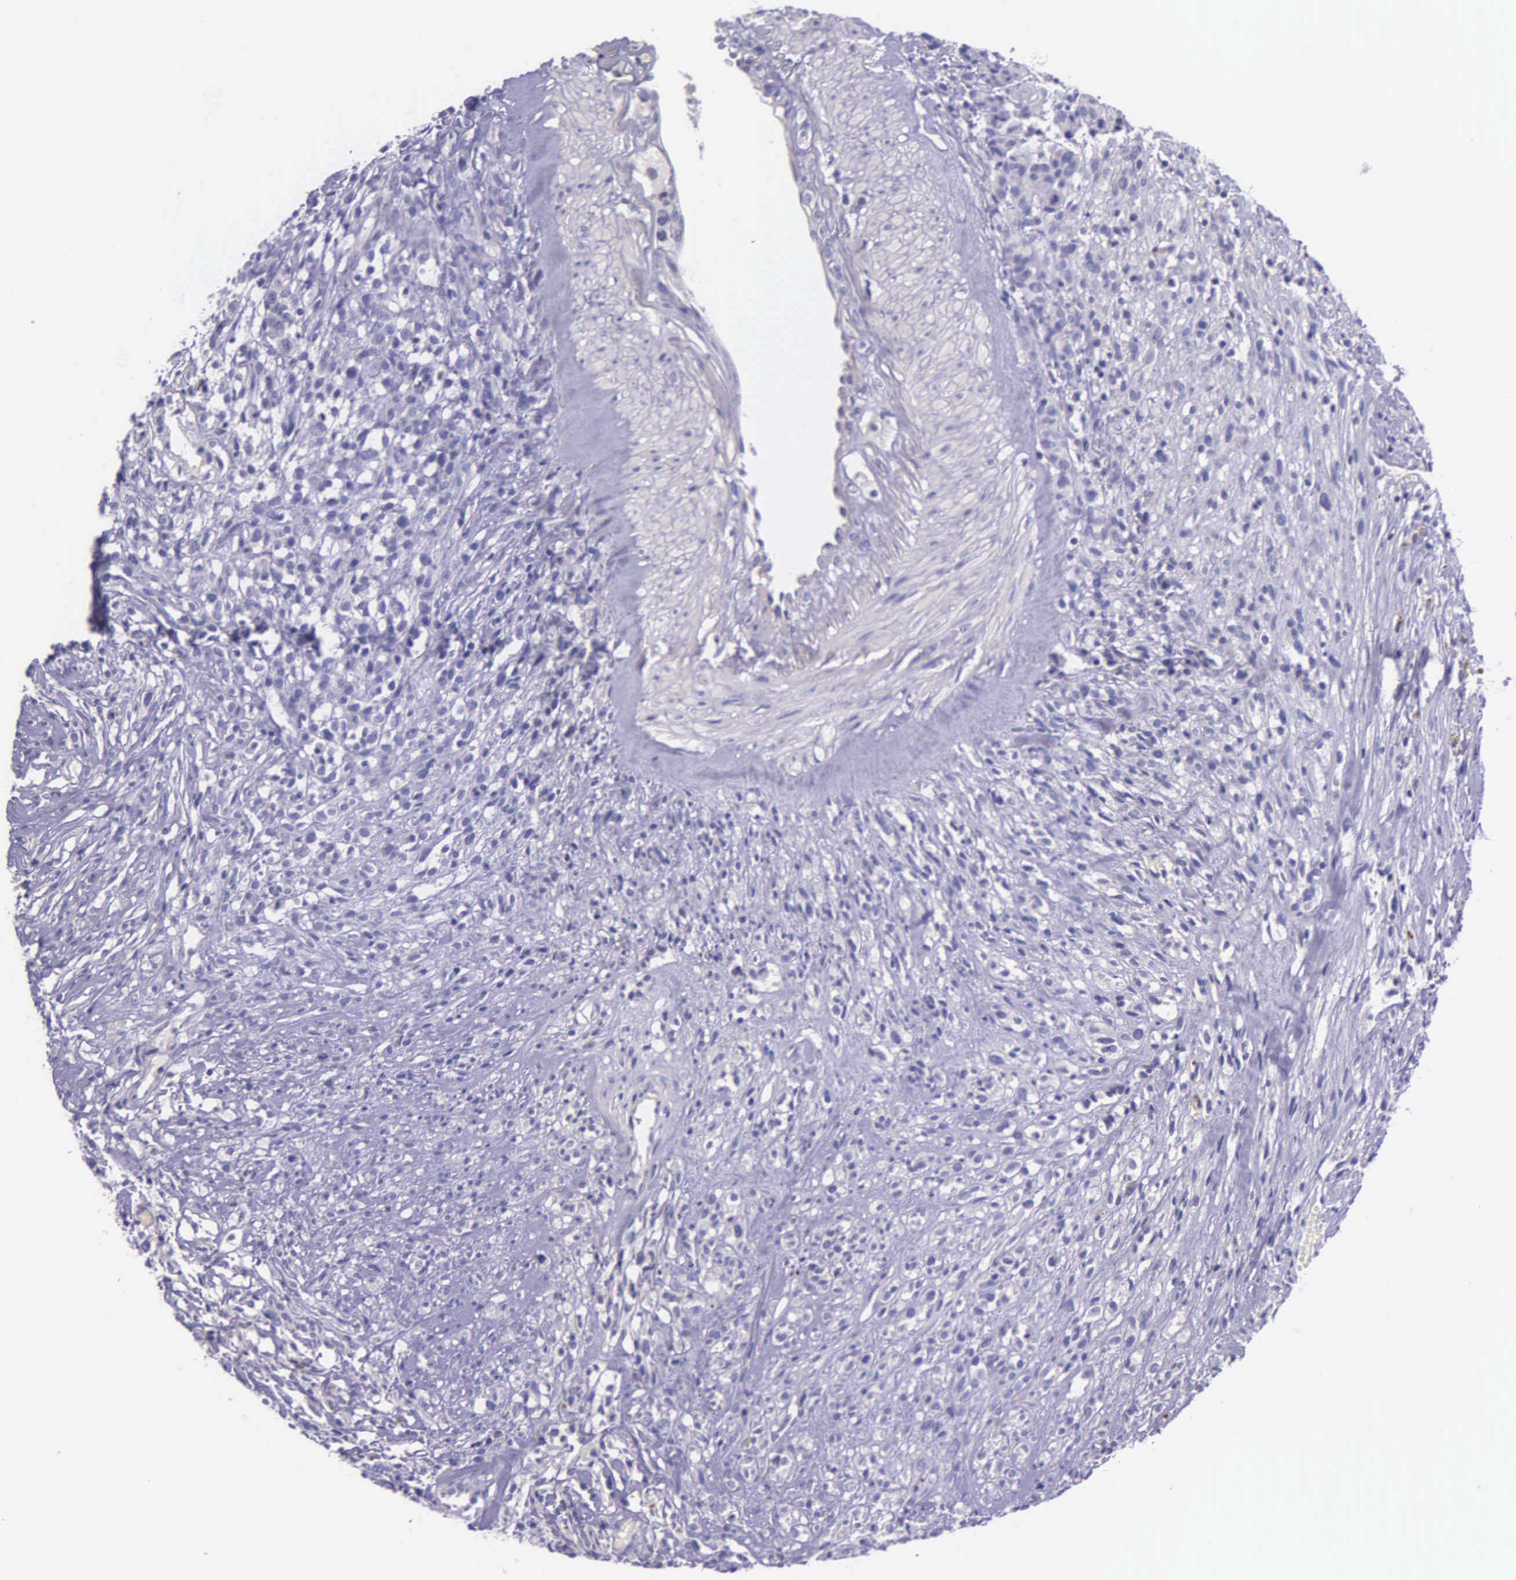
{"staining": {"intensity": "negative", "quantity": "none", "location": "none"}, "tissue": "glioma", "cell_type": "Tumor cells", "image_type": "cancer", "snomed": [{"axis": "morphology", "description": "Glioma, malignant, High grade"}, {"axis": "topography", "description": "Brain"}], "caption": "A histopathology image of human glioma is negative for staining in tumor cells.", "gene": "THSD7A", "patient": {"sex": "male", "age": 66}}